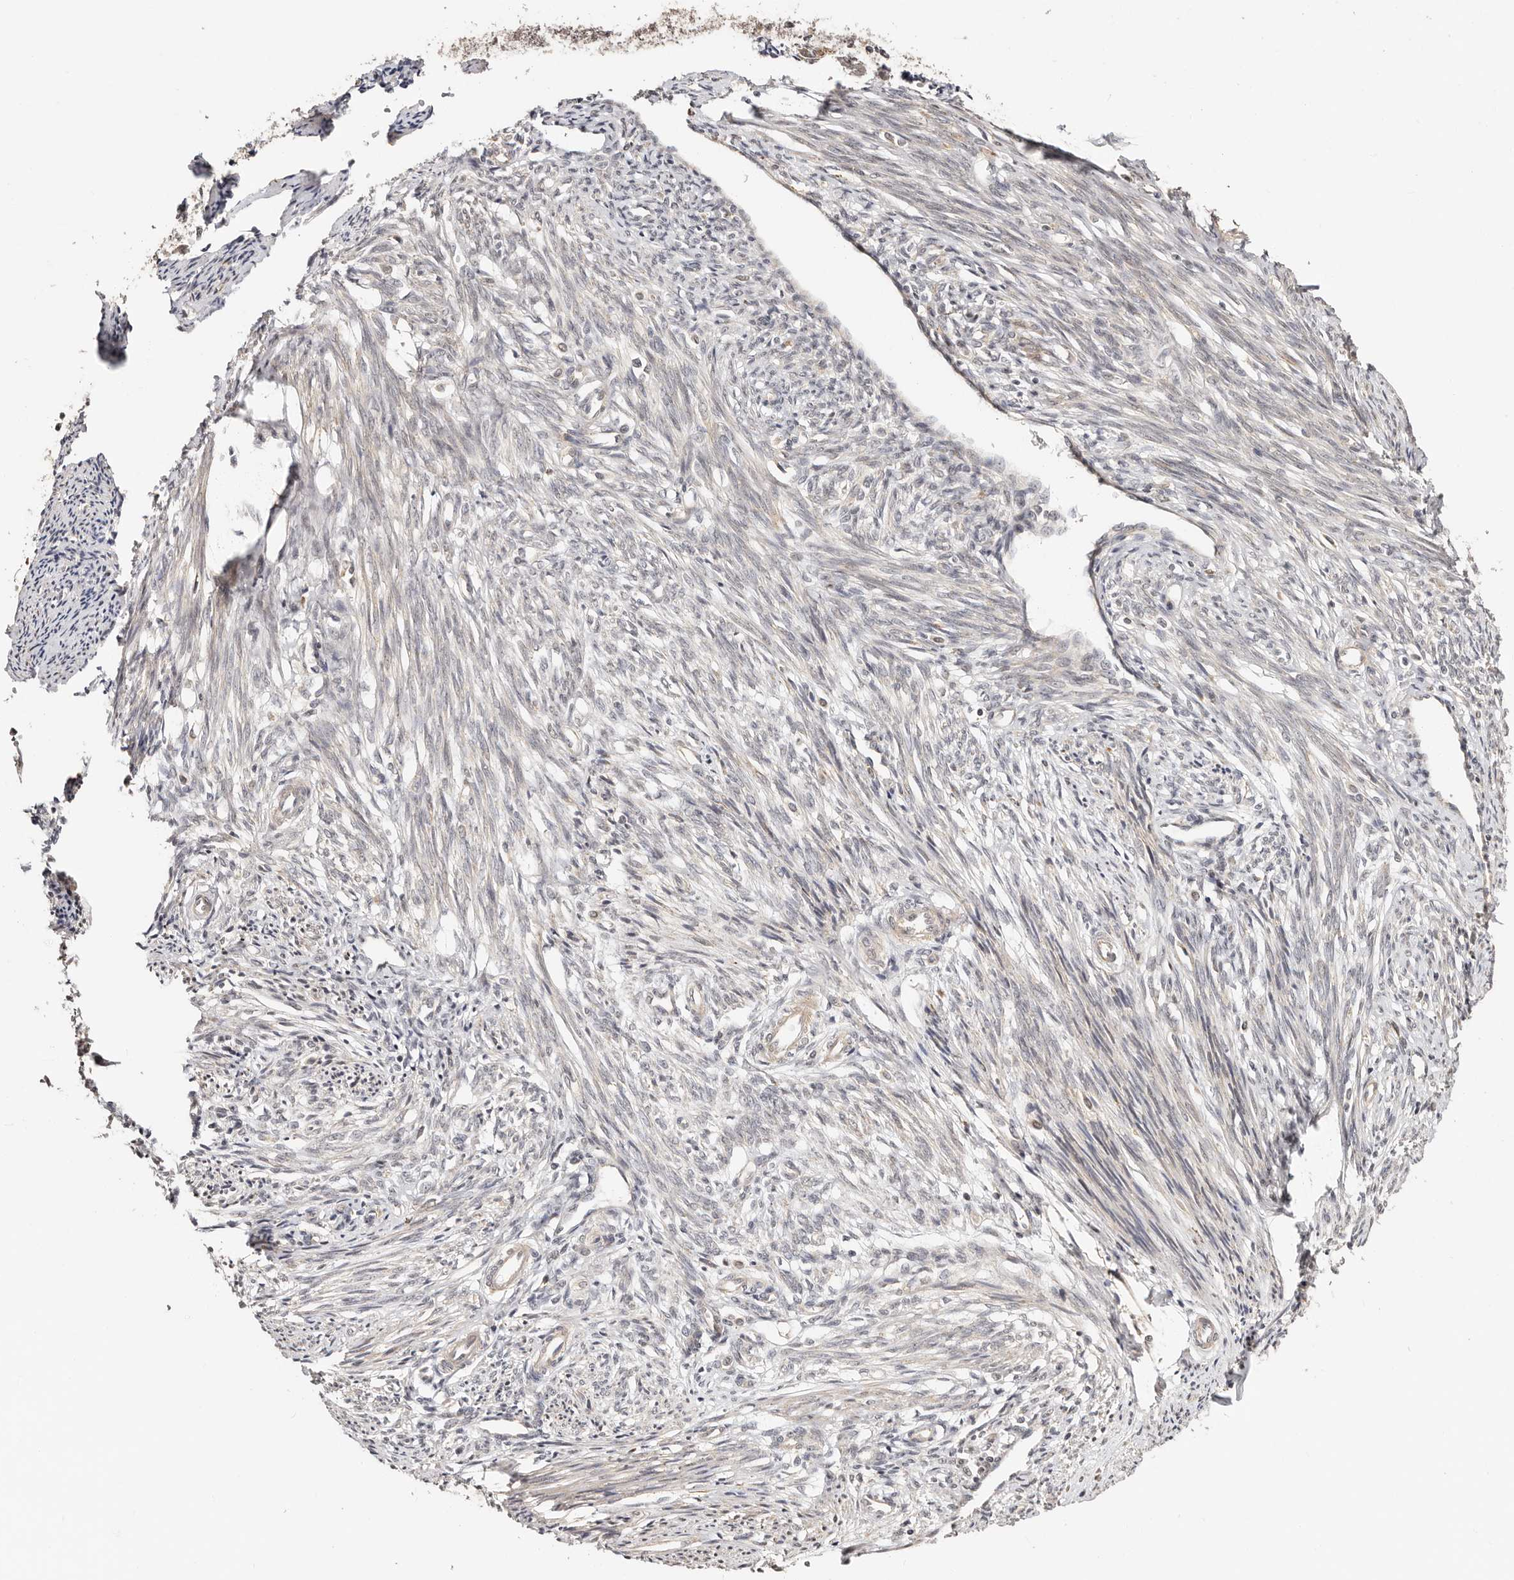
{"staining": {"intensity": "negative", "quantity": "none", "location": "none"}, "tissue": "endometrium", "cell_type": "Cells in endometrial stroma", "image_type": "normal", "snomed": [{"axis": "morphology", "description": "Normal tissue, NOS"}, {"axis": "topography", "description": "Endometrium"}], "caption": "The immunohistochemistry (IHC) micrograph has no significant expression in cells in endometrial stroma of endometrium. Nuclei are stained in blue.", "gene": "CTNNBL1", "patient": {"sex": "female", "age": 56}}